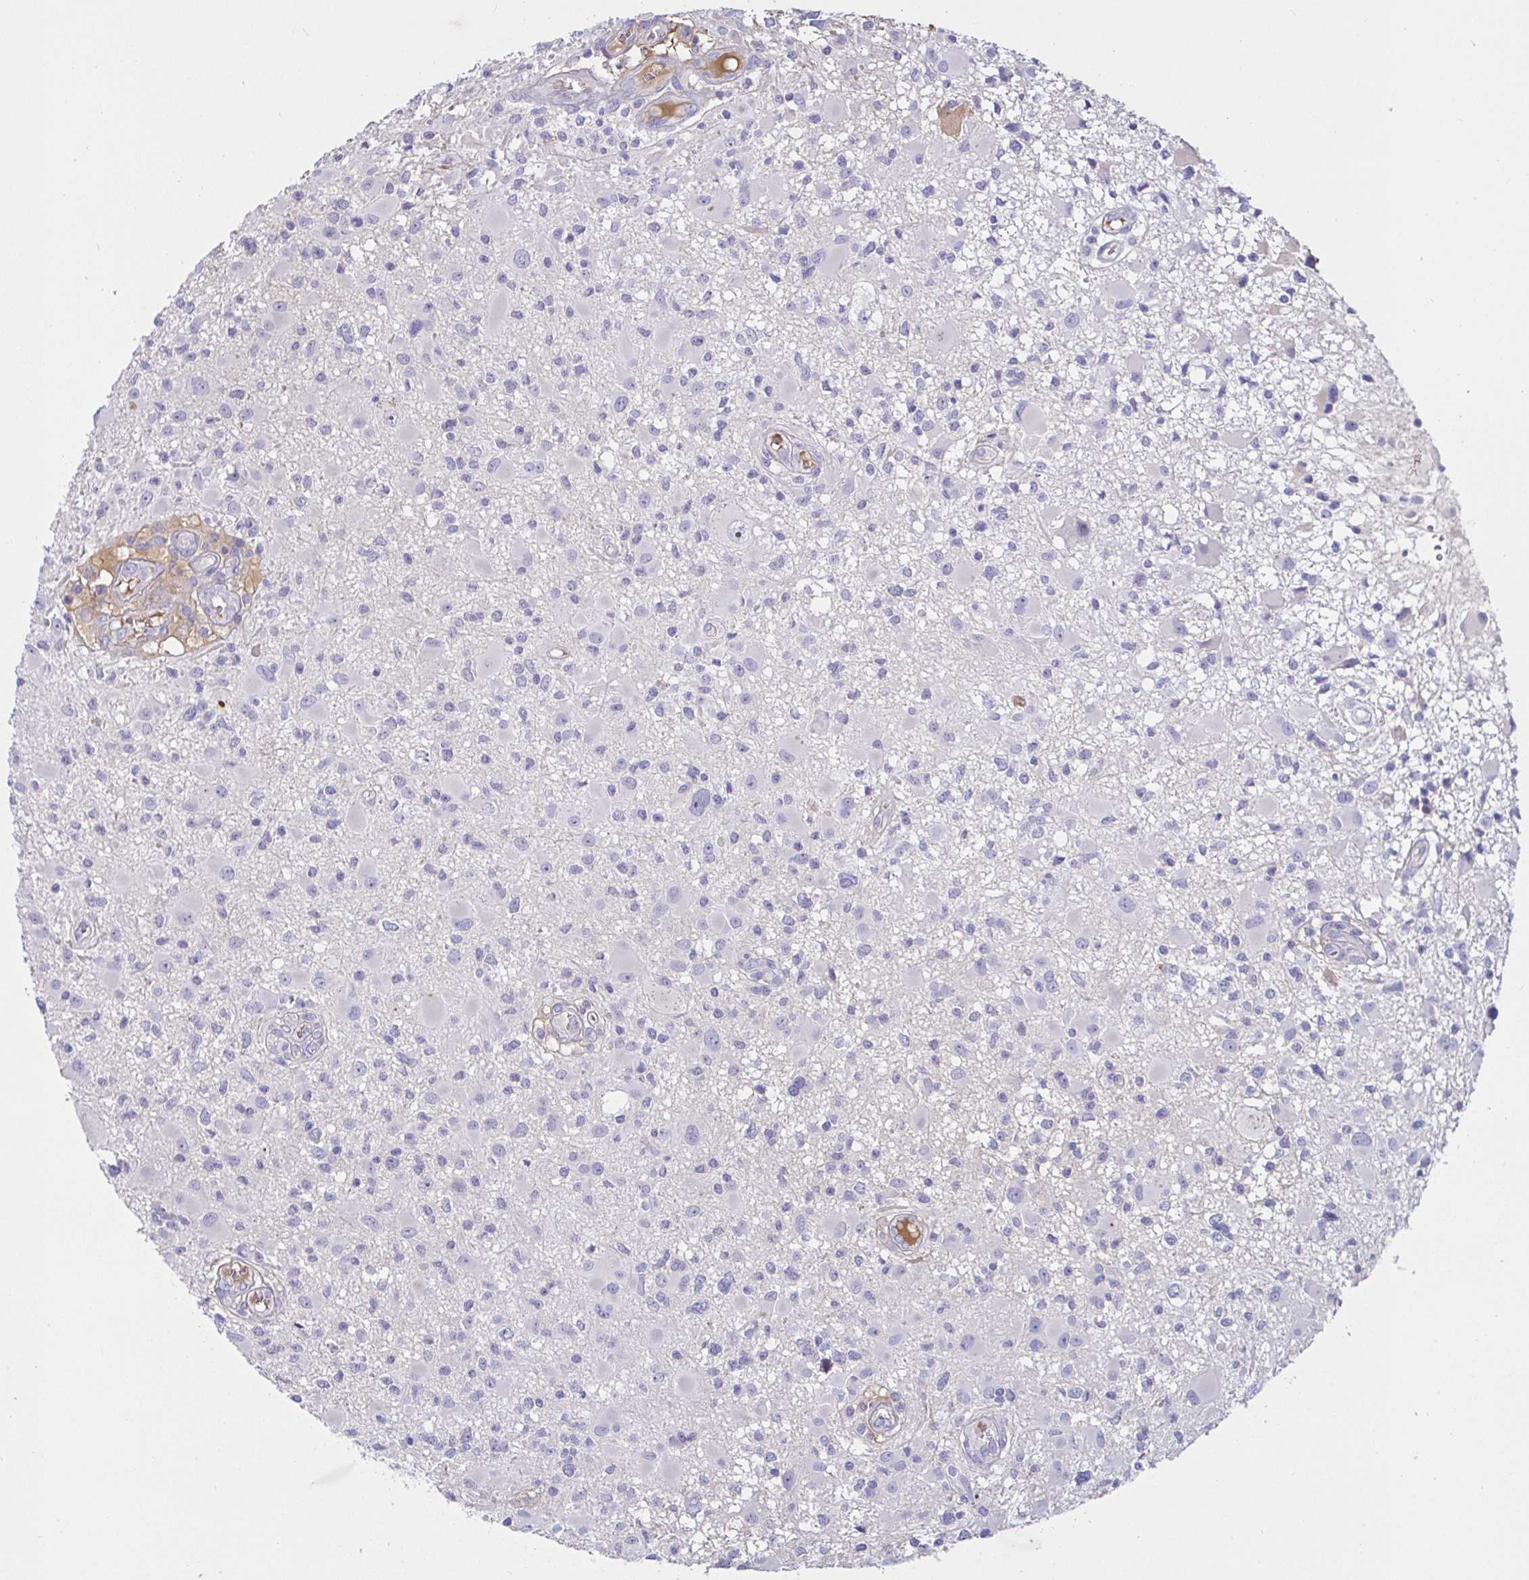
{"staining": {"intensity": "negative", "quantity": "none", "location": "none"}, "tissue": "glioma", "cell_type": "Tumor cells", "image_type": "cancer", "snomed": [{"axis": "morphology", "description": "Glioma, malignant, High grade"}, {"axis": "topography", "description": "Brain"}], "caption": "Micrograph shows no protein positivity in tumor cells of malignant glioma (high-grade) tissue.", "gene": "SAA4", "patient": {"sex": "male", "age": 54}}